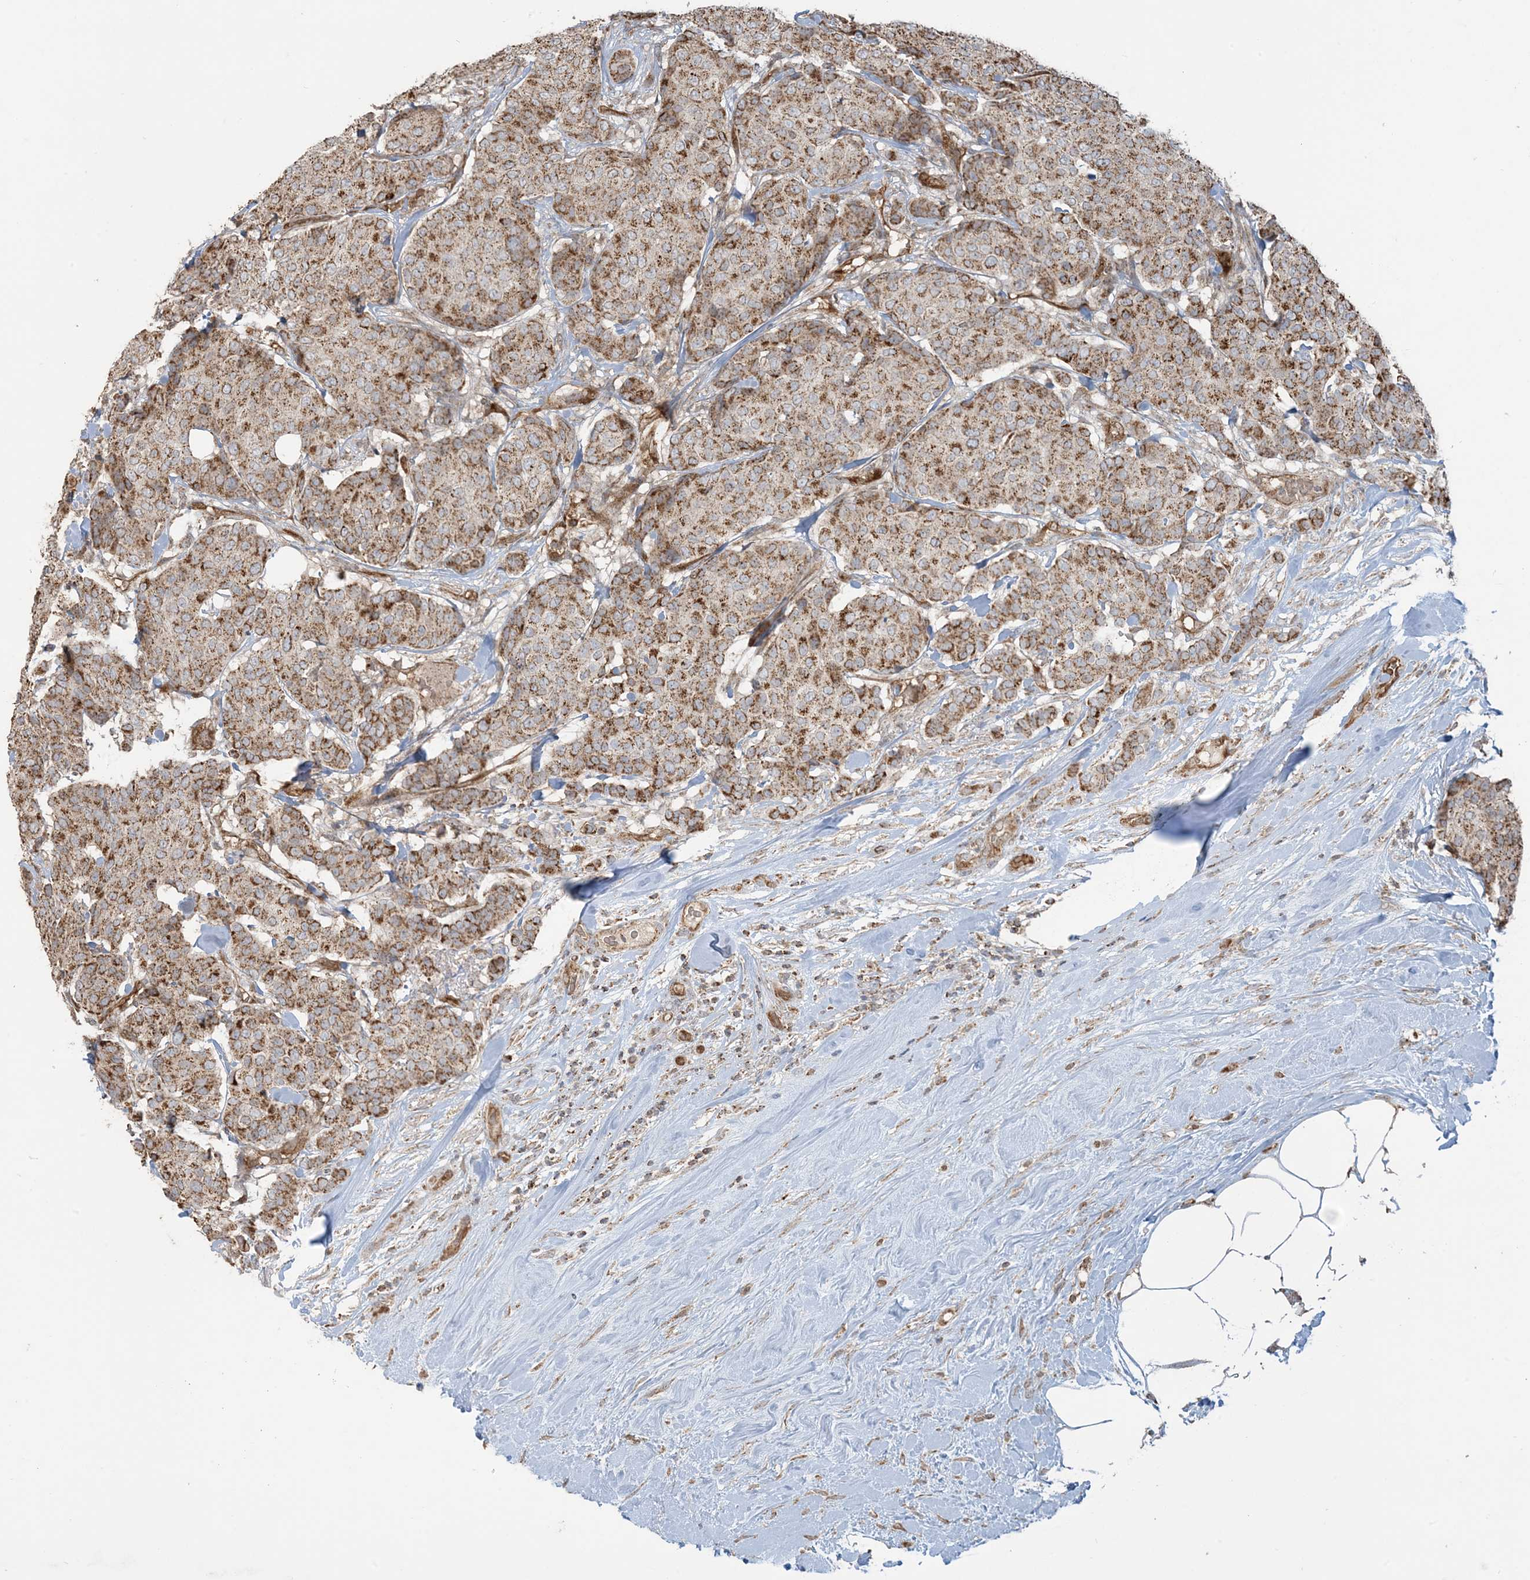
{"staining": {"intensity": "moderate", "quantity": ">75%", "location": "cytoplasmic/membranous"}, "tissue": "breast cancer", "cell_type": "Tumor cells", "image_type": "cancer", "snomed": [{"axis": "morphology", "description": "Duct carcinoma"}, {"axis": "topography", "description": "Breast"}], "caption": "Approximately >75% of tumor cells in breast infiltrating ductal carcinoma reveal moderate cytoplasmic/membranous protein expression as visualized by brown immunohistochemical staining.", "gene": "PPM1F", "patient": {"sex": "female", "age": 75}}